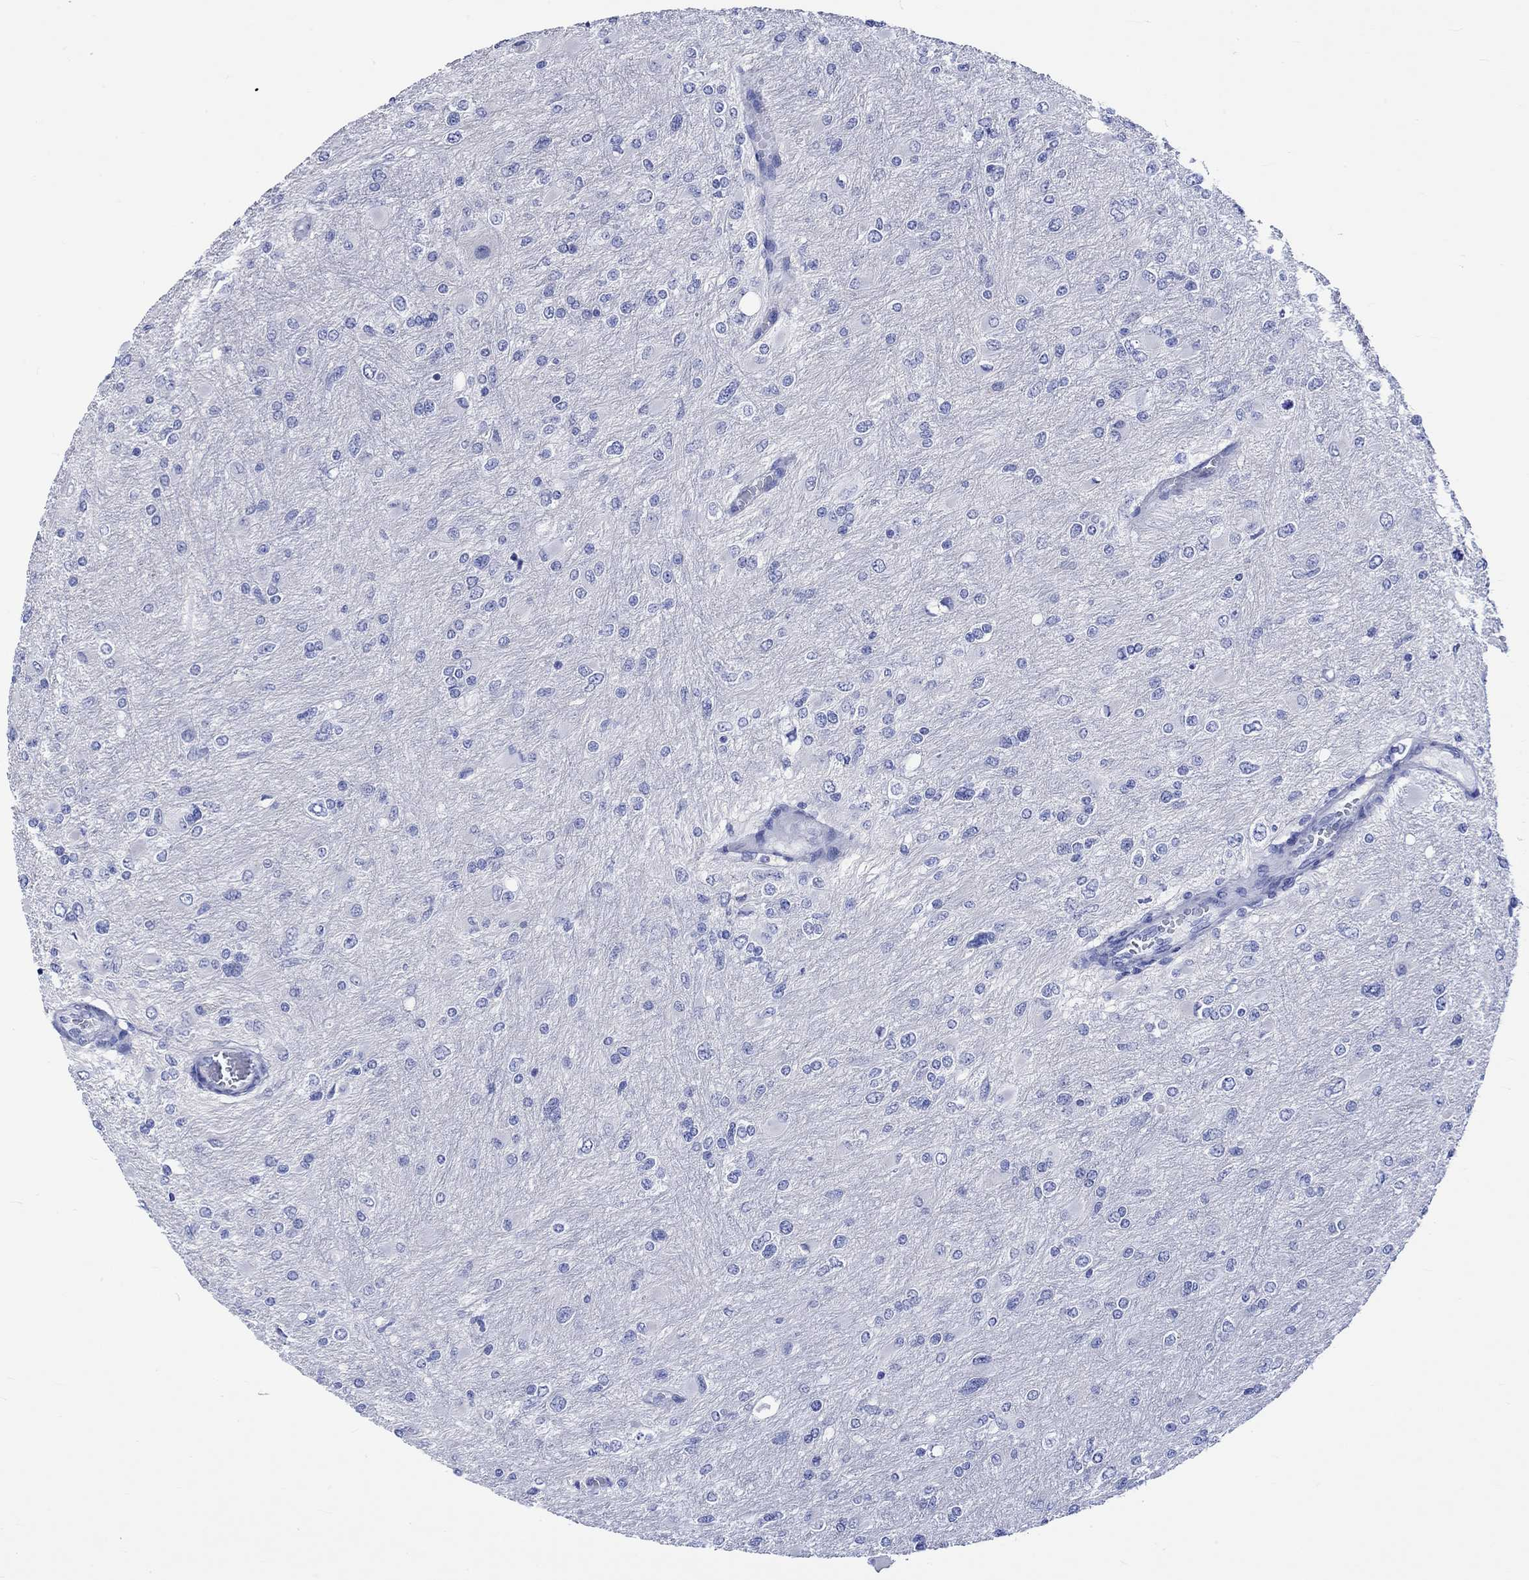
{"staining": {"intensity": "negative", "quantity": "none", "location": "none"}, "tissue": "glioma", "cell_type": "Tumor cells", "image_type": "cancer", "snomed": [{"axis": "morphology", "description": "Glioma, malignant, High grade"}, {"axis": "topography", "description": "Cerebral cortex"}], "caption": "Immunohistochemistry (IHC) histopathology image of neoplastic tissue: malignant glioma (high-grade) stained with DAB (3,3'-diaminobenzidine) shows no significant protein staining in tumor cells.", "gene": "HARBI1", "patient": {"sex": "female", "age": 36}}